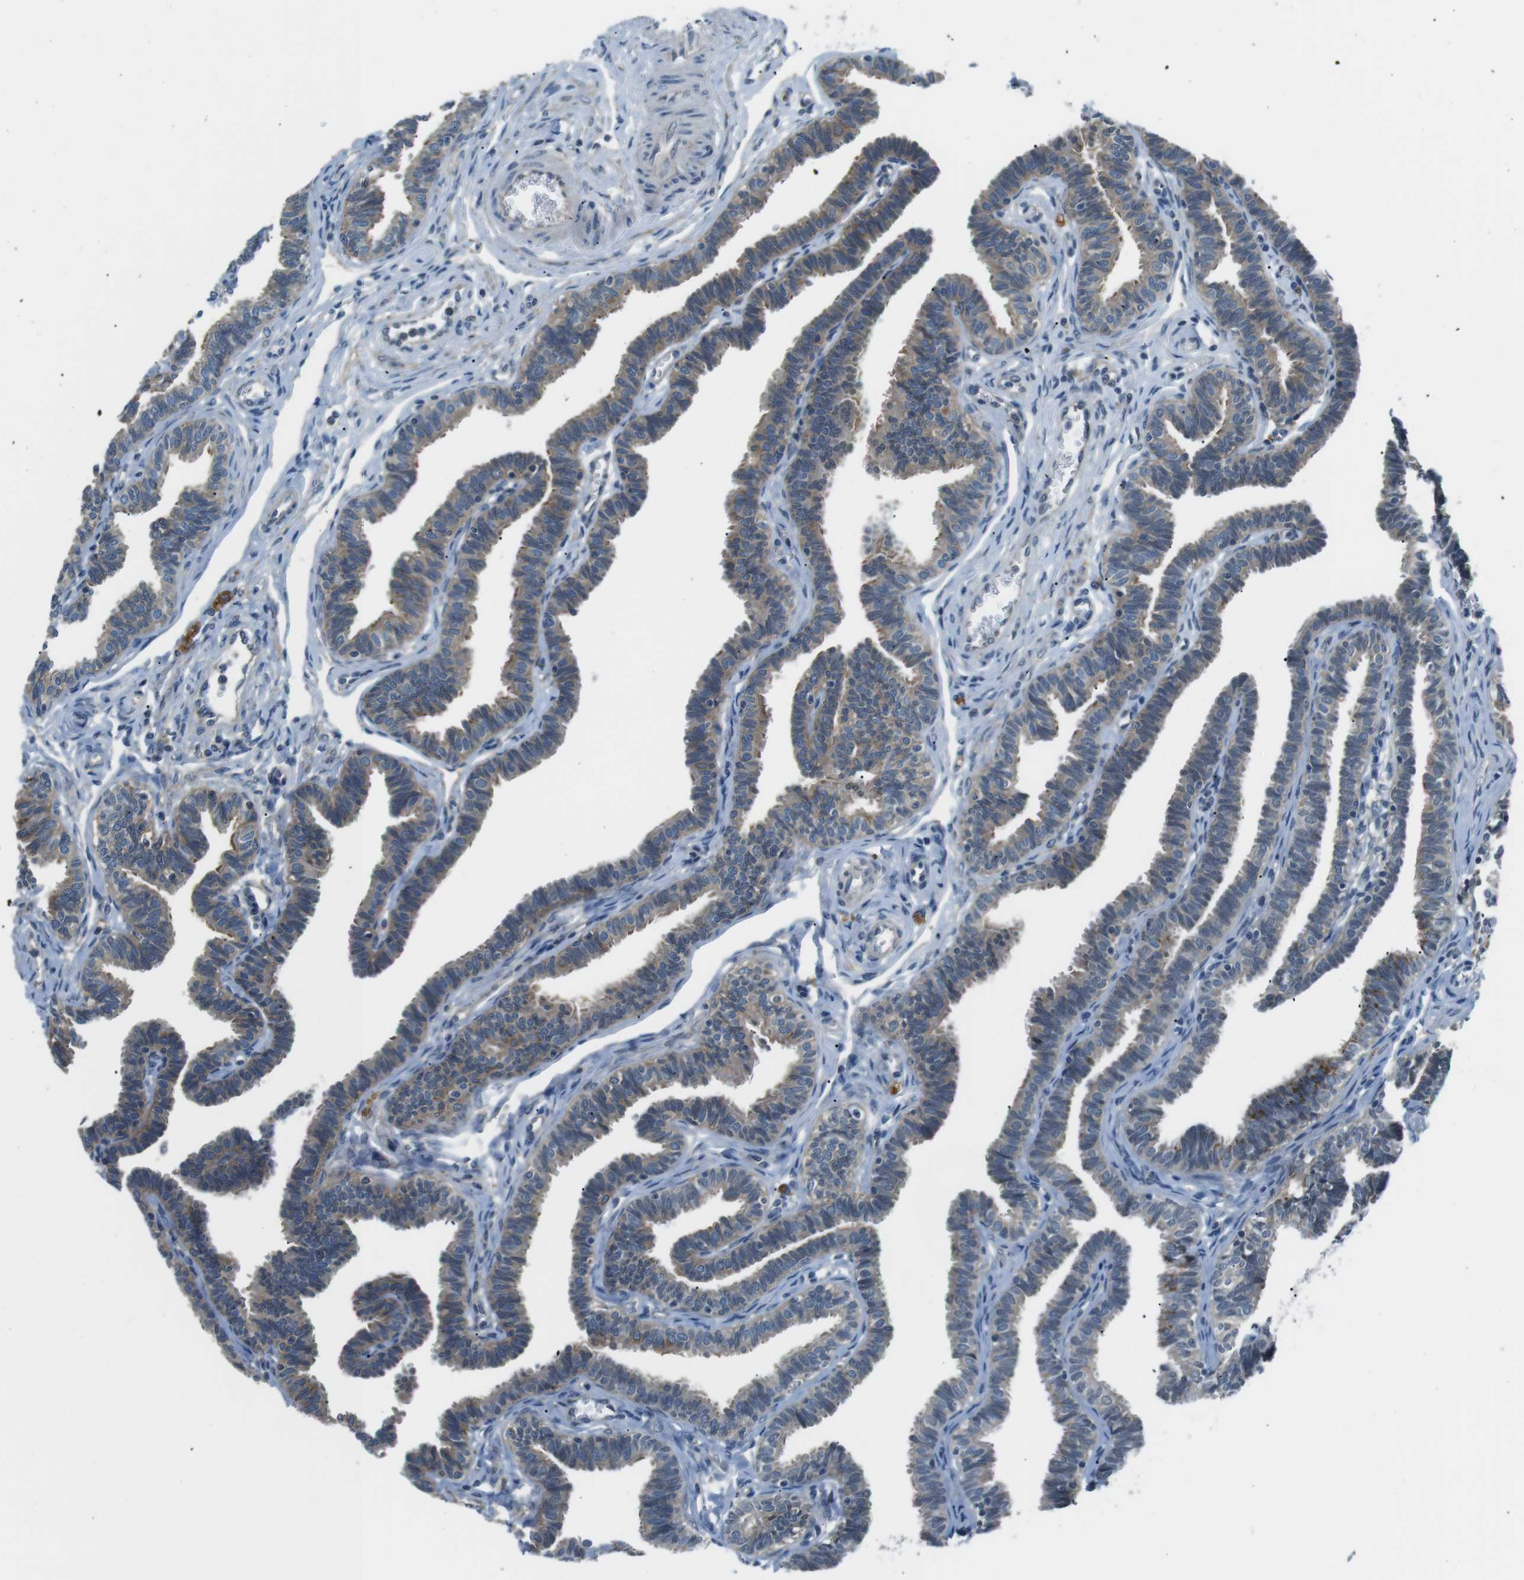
{"staining": {"intensity": "moderate", "quantity": "25%-75%", "location": "cytoplasmic/membranous"}, "tissue": "fallopian tube", "cell_type": "Glandular cells", "image_type": "normal", "snomed": [{"axis": "morphology", "description": "Normal tissue, NOS"}, {"axis": "topography", "description": "Fallopian tube"}, {"axis": "topography", "description": "Ovary"}], "caption": "An immunohistochemistry photomicrograph of unremarkable tissue is shown. Protein staining in brown highlights moderate cytoplasmic/membranous positivity in fallopian tube within glandular cells. (DAB IHC with brightfield microscopy, high magnification).", "gene": "FAM3B", "patient": {"sex": "female", "age": 23}}